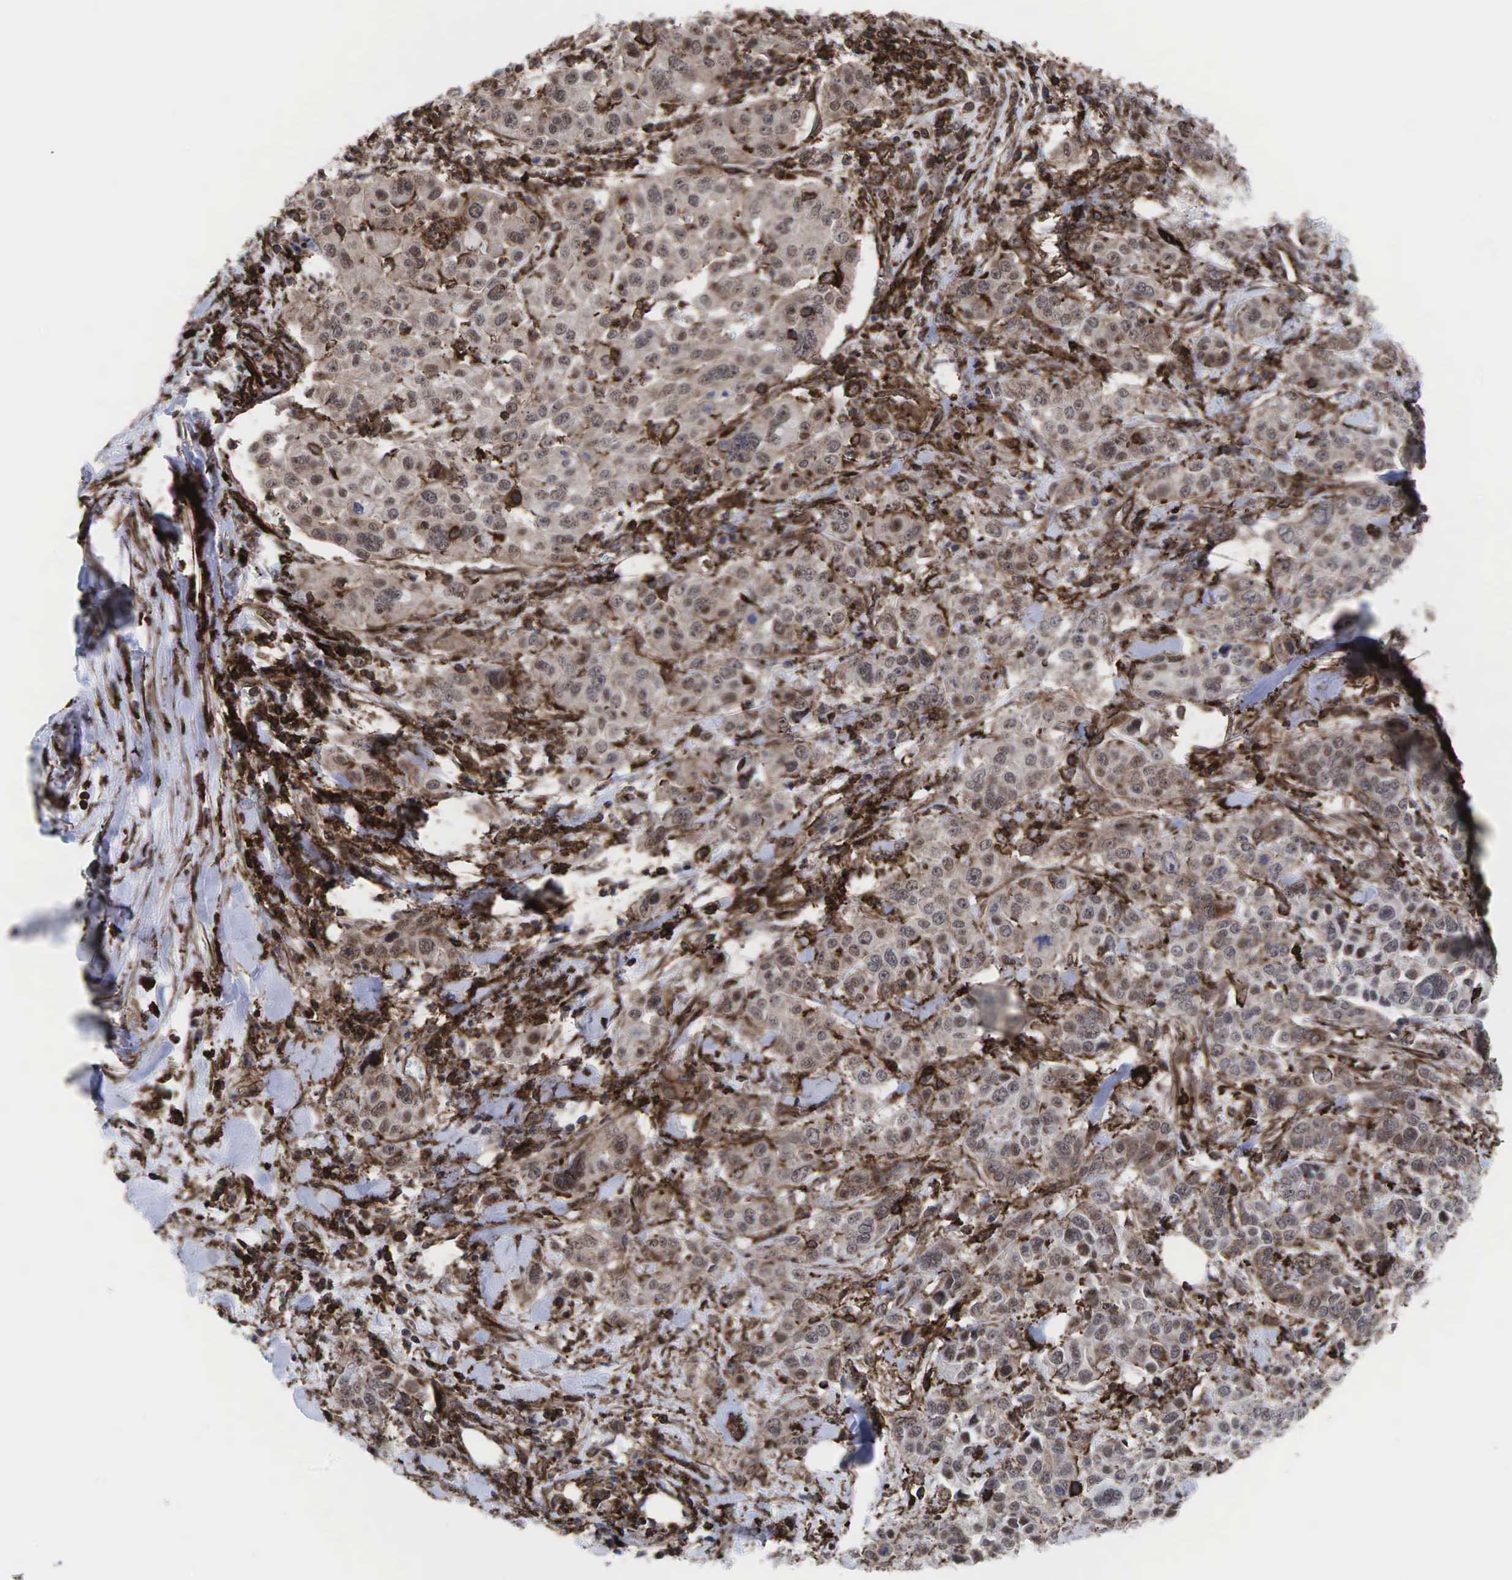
{"staining": {"intensity": "weak", "quantity": ">75%", "location": "cytoplasmic/membranous"}, "tissue": "pancreatic cancer", "cell_type": "Tumor cells", "image_type": "cancer", "snomed": [{"axis": "morphology", "description": "Adenocarcinoma, NOS"}, {"axis": "topography", "description": "Pancreas"}], "caption": "Human adenocarcinoma (pancreatic) stained with a brown dye reveals weak cytoplasmic/membranous positive staining in approximately >75% of tumor cells.", "gene": "GPRASP1", "patient": {"sex": "female", "age": 52}}